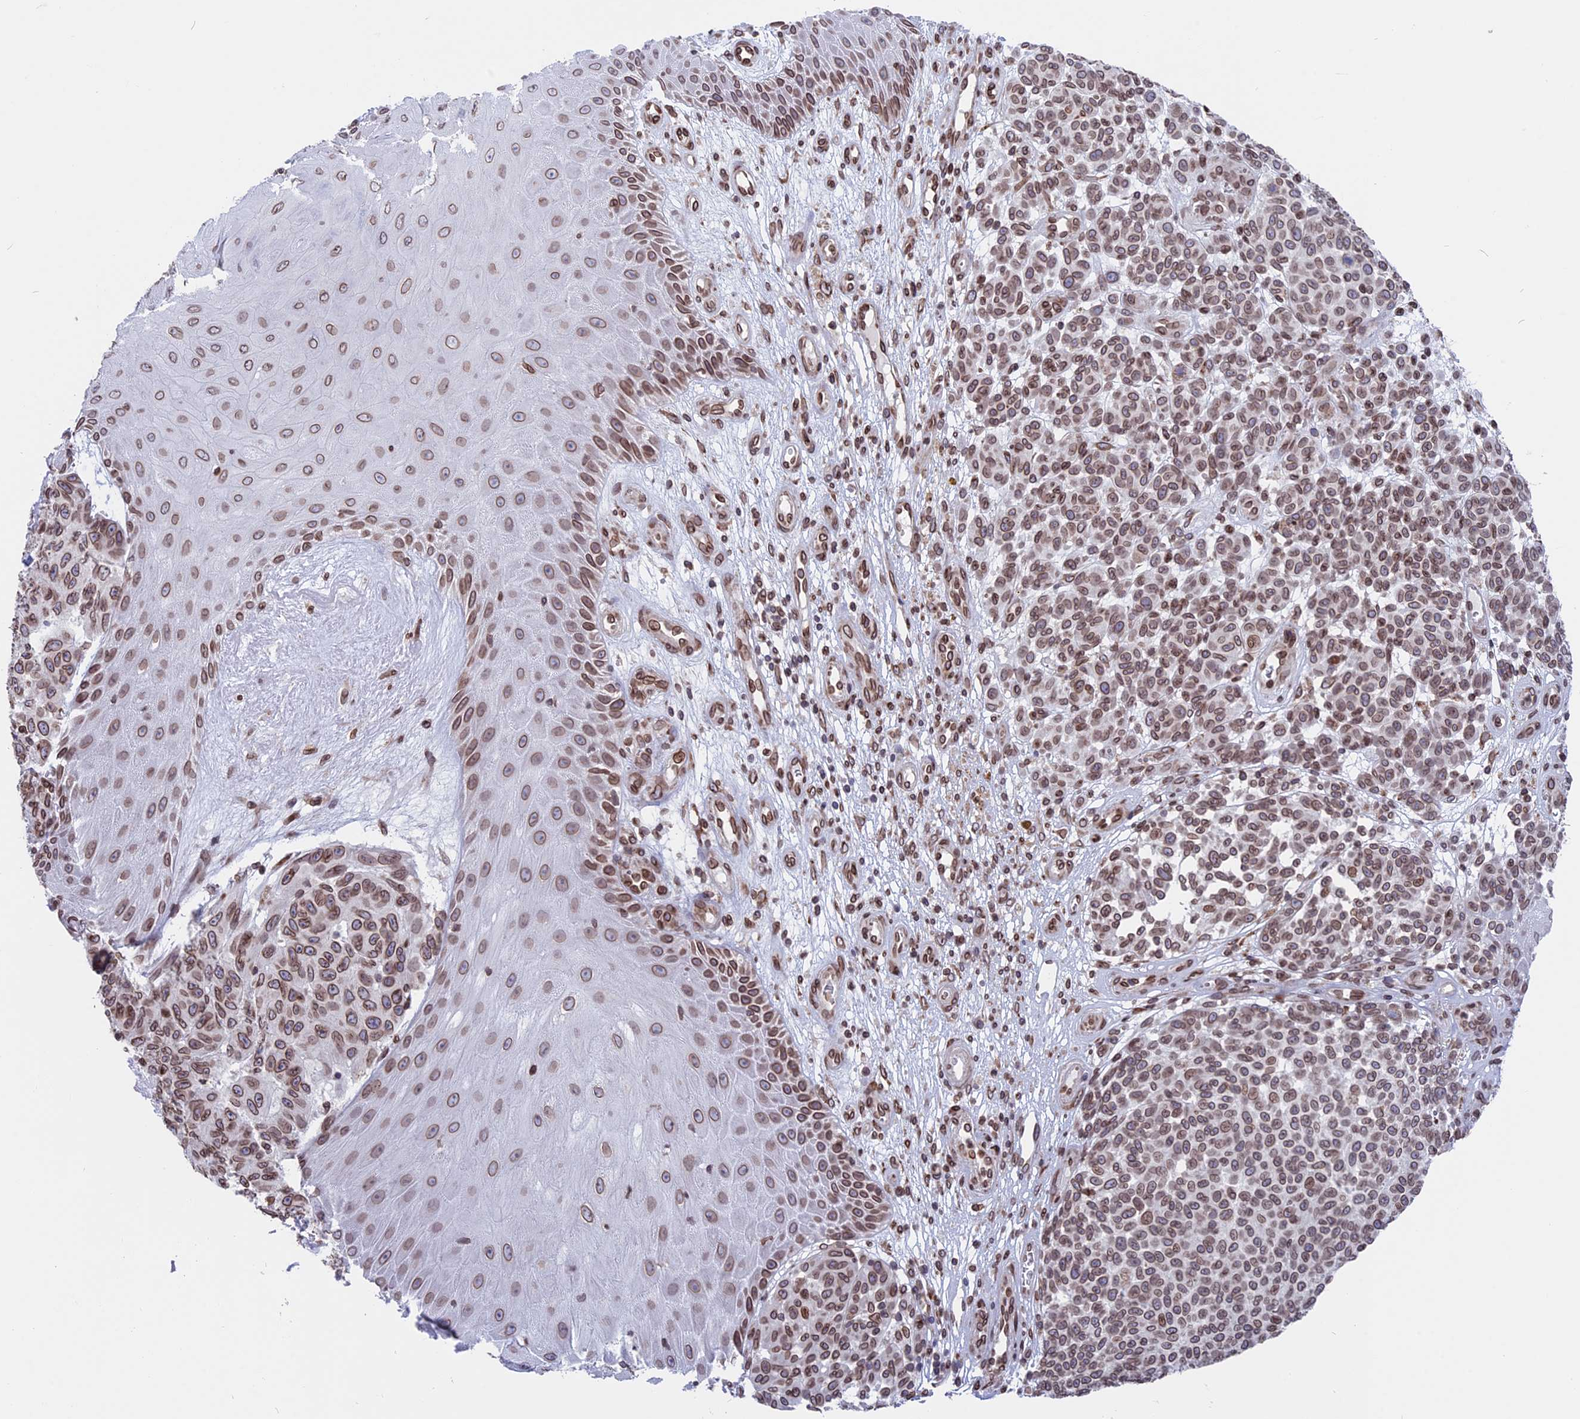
{"staining": {"intensity": "moderate", "quantity": ">75%", "location": "cytoplasmic/membranous,nuclear"}, "tissue": "melanoma", "cell_type": "Tumor cells", "image_type": "cancer", "snomed": [{"axis": "morphology", "description": "Malignant melanoma, NOS"}, {"axis": "topography", "description": "Skin"}], "caption": "Immunohistochemistry (DAB) staining of melanoma reveals moderate cytoplasmic/membranous and nuclear protein expression in approximately >75% of tumor cells.", "gene": "PTCHD4", "patient": {"sex": "male", "age": 49}}